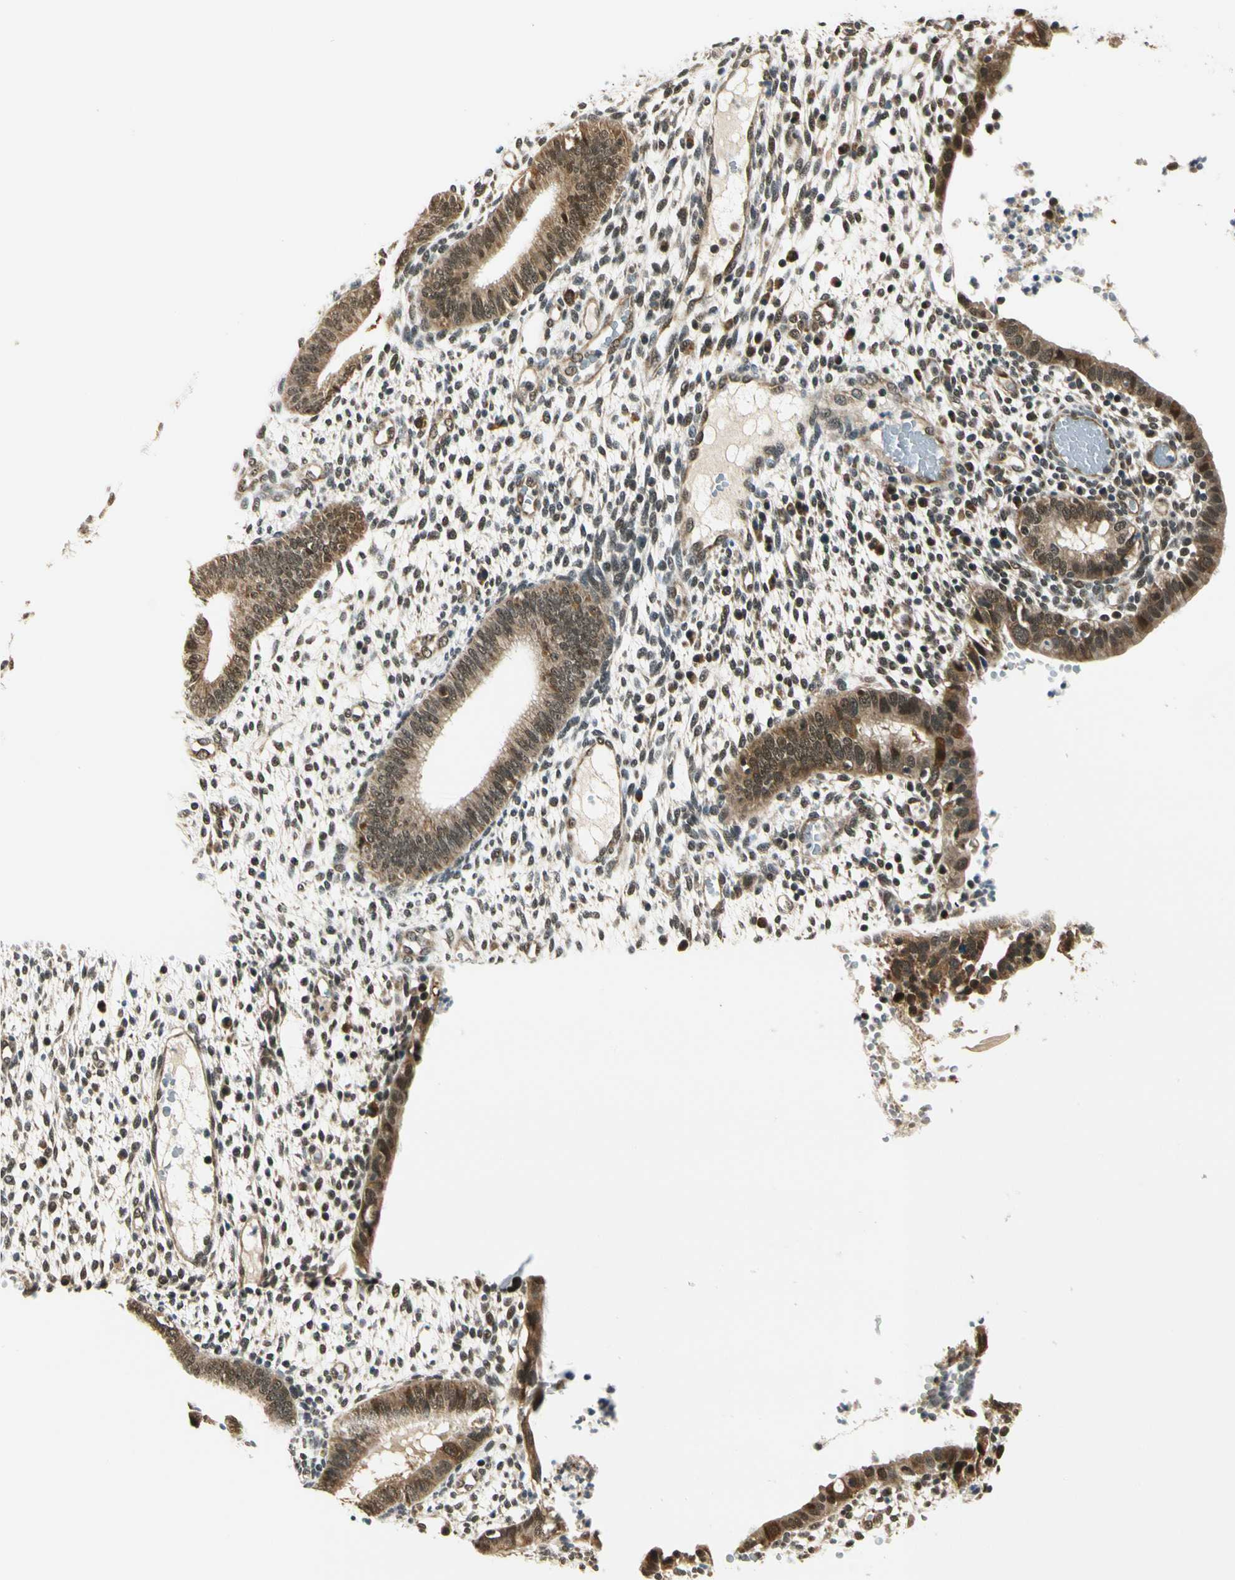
{"staining": {"intensity": "moderate", "quantity": "25%-75%", "location": "cytoplasmic/membranous"}, "tissue": "endometrium", "cell_type": "Cells in endometrial stroma", "image_type": "normal", "snomed": [{"axis": "morphology", "description": "Normal tissue, NOS"}, {"axis": "topography", "description": "Endometrium"}], "caption": "IHC micrograph of unremarkable endometrium stained for a protein (brown), which displays medium levels of moderate cytoplasmic/membranous positivity in about 25%-75% of cells in endometrial stroma.", "gene": "PDK2", "patient": {"sex": "female", "age": 35}}